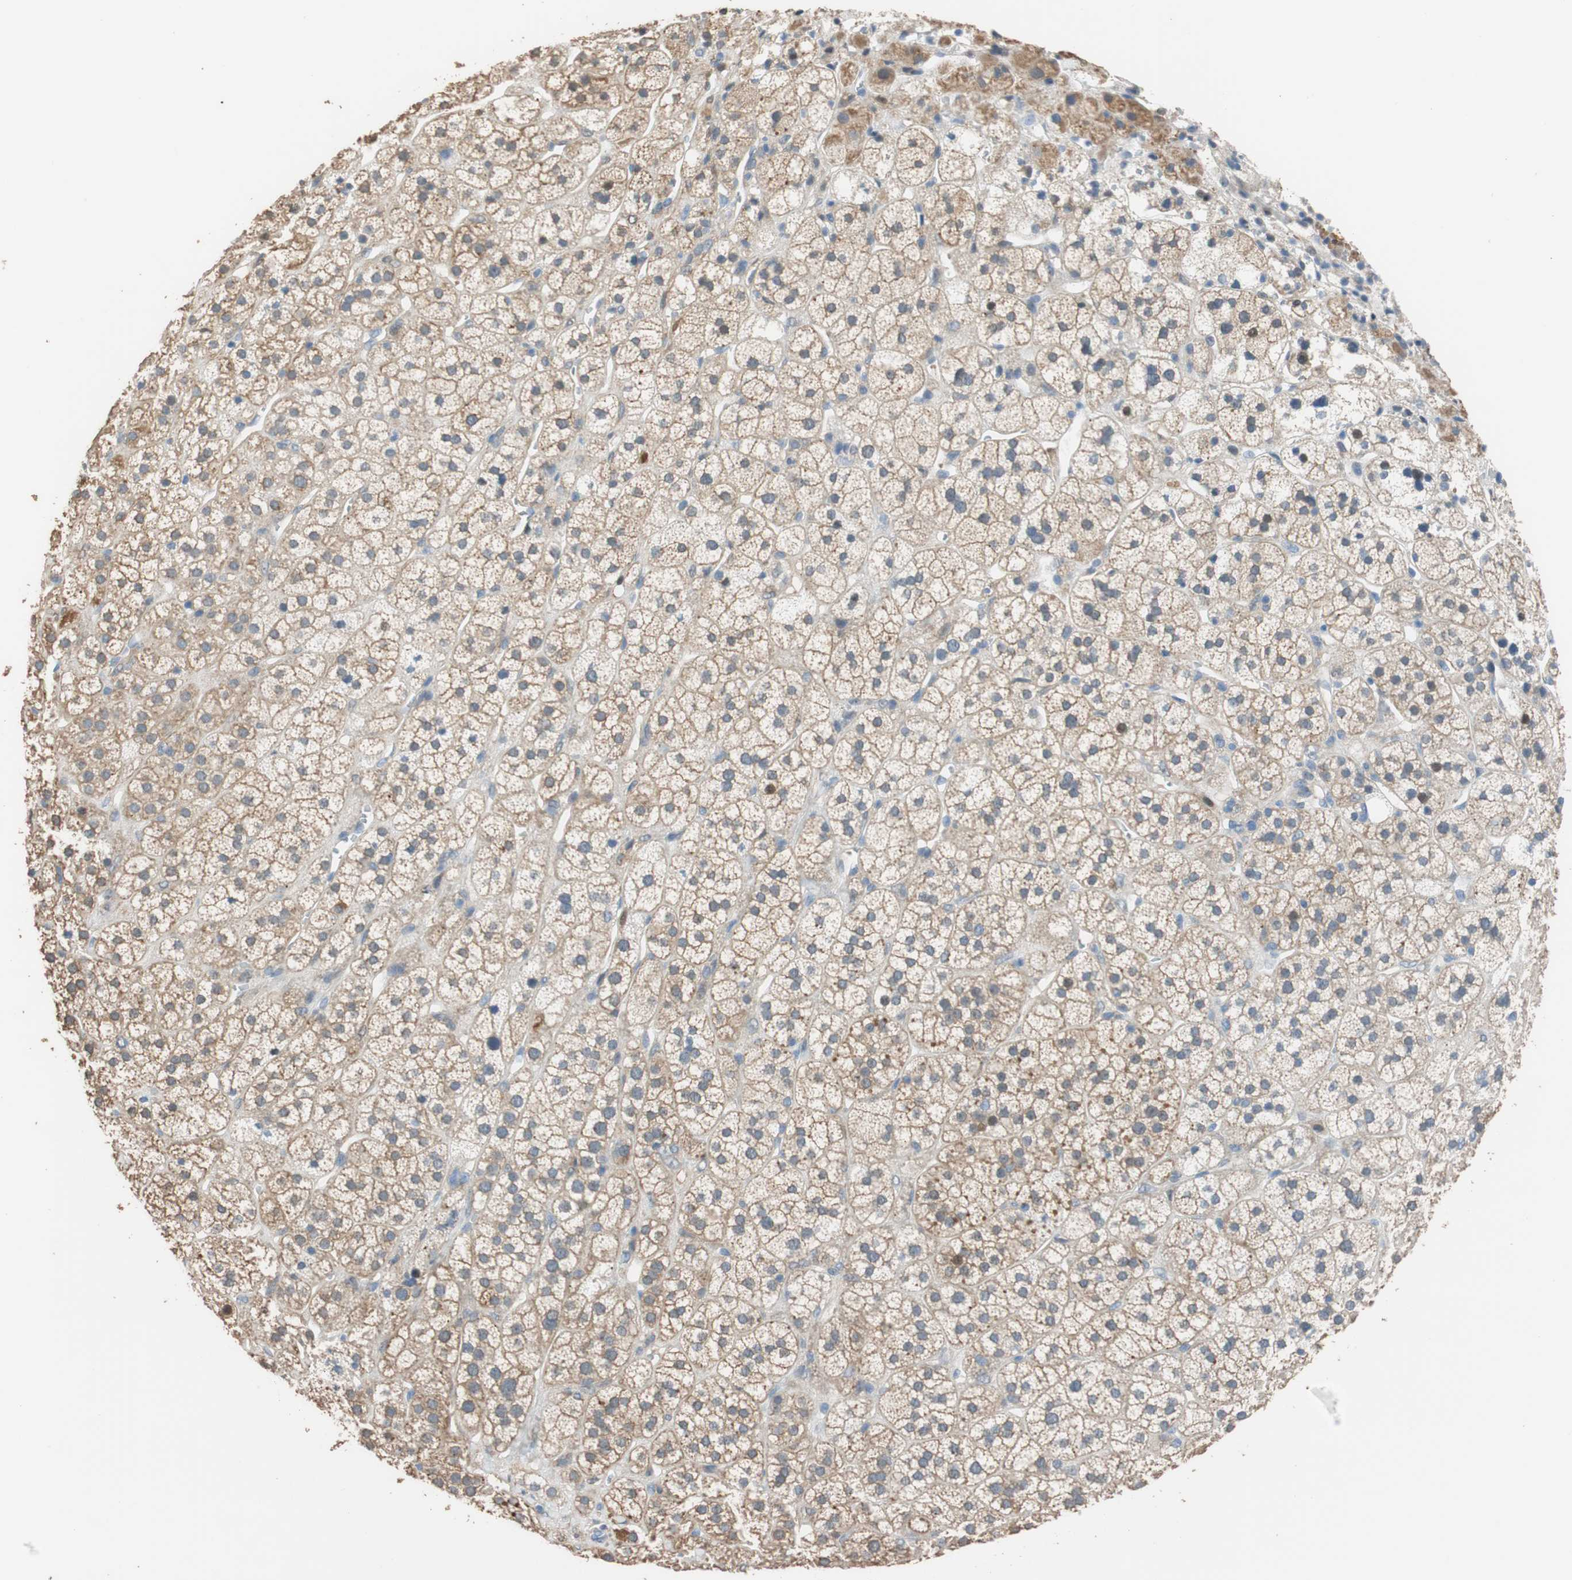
{"staining": {"intensity": "moderate", "quantity": ">75%", "location": "cytoplasmic/membranous"}, "tissue": "adrenal gland", "cell_type": "Glandular cells", "image_type": "normal", "snomed": [{"axis": "morphology", "description": "Normal tissue, NOS"}, {"axis": "topography", "description": "Adrenal gland"}], "caption": "Immunohistochemistry image of normal adrenal gland: adrenal gland stained using immunohistochemistry (IHC) shows medium levels of moderate protein expression localized specifically in the cytoplasmic/membranous of glandular cells, appearing as a cytoplasmic/membranous brown color.", "gene": "ALDH1A2", "patient": {"sex": "male", "age": 56}}